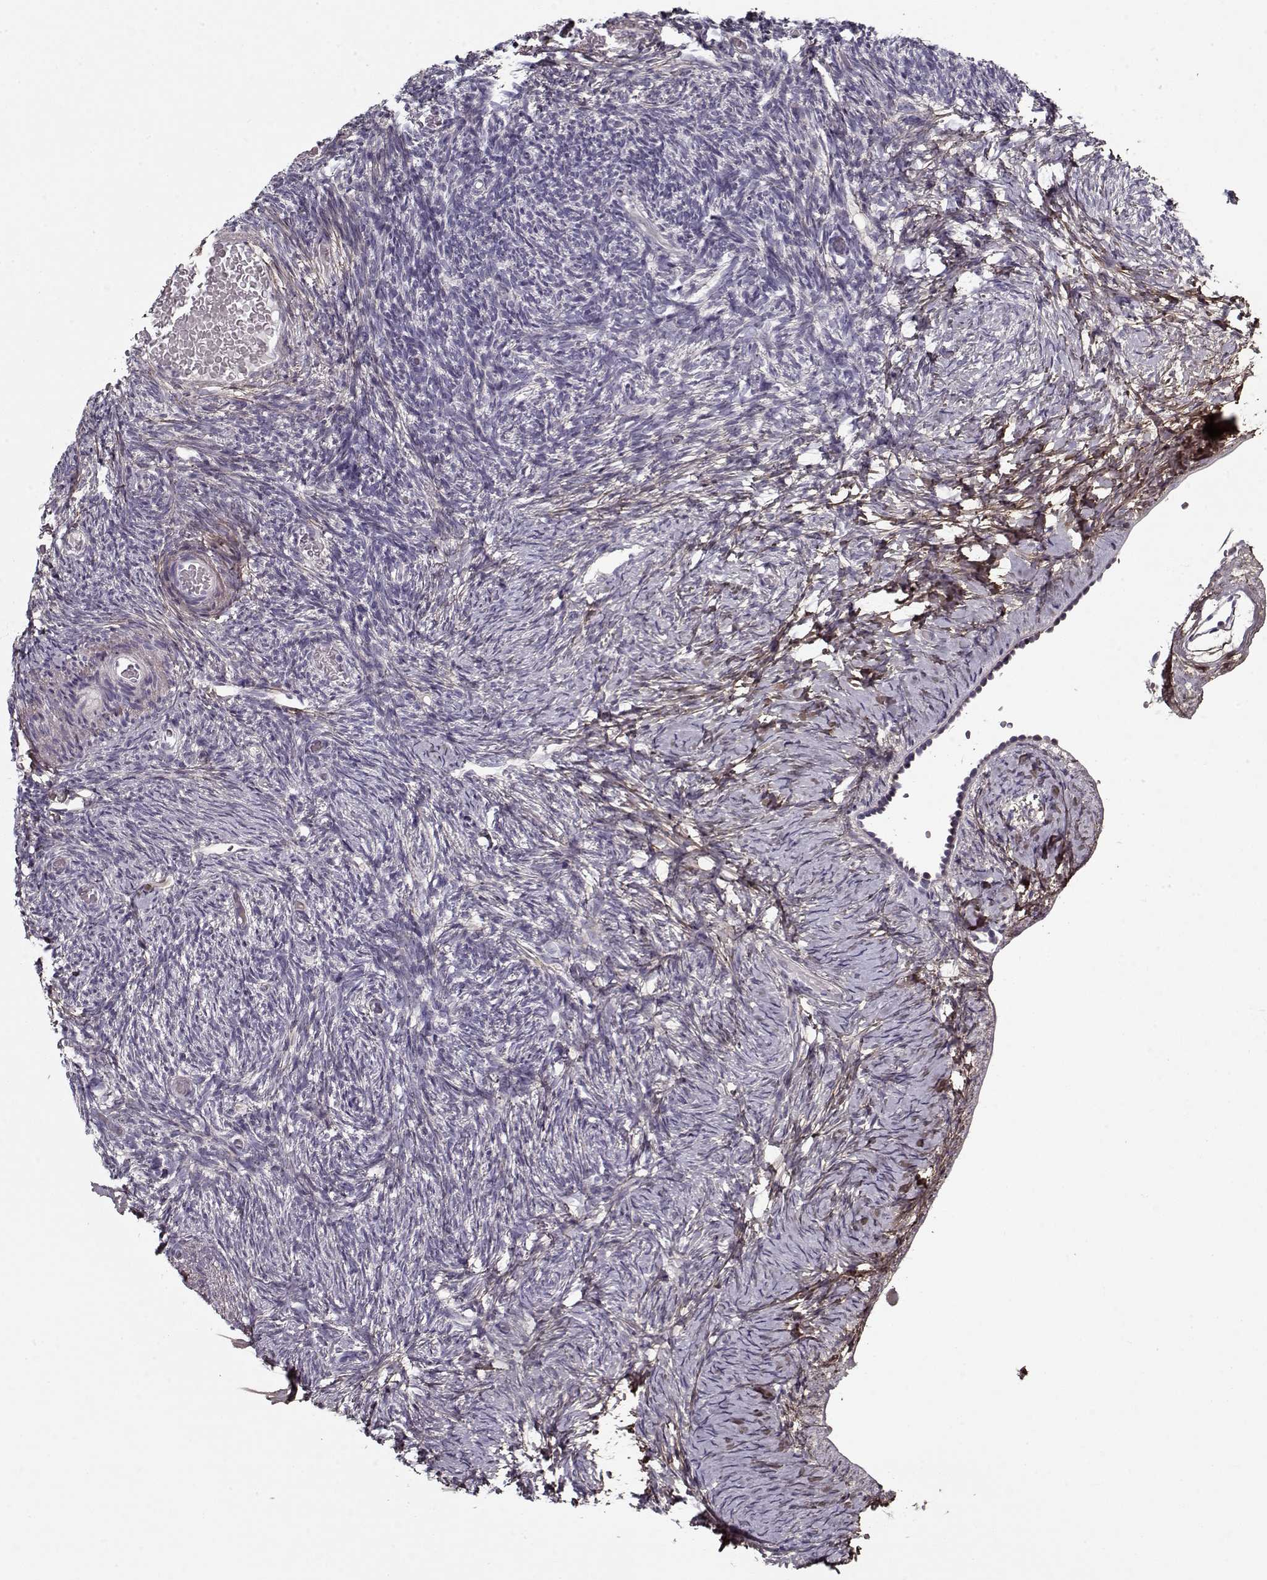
{"staining": {"intensity": "negative", "quantity": "none", "location": "none"}, "tissue": "ovary", "cell_type": "Follicle cells", "image_type": "normal", "snomed": [{"axis": "morphology", "description": "Normal tissue, NOS"}, {"axis": "topography", "description": "Ovary"}], "caption": "The micrograph displays no significant staining in follicle cells of ovary. (DAB immunohistochemistry (IHC) visualized using brightfield microscopy, high magnification).", "gene": "LUM", "patient": {"sex": "female", "age": 39}}